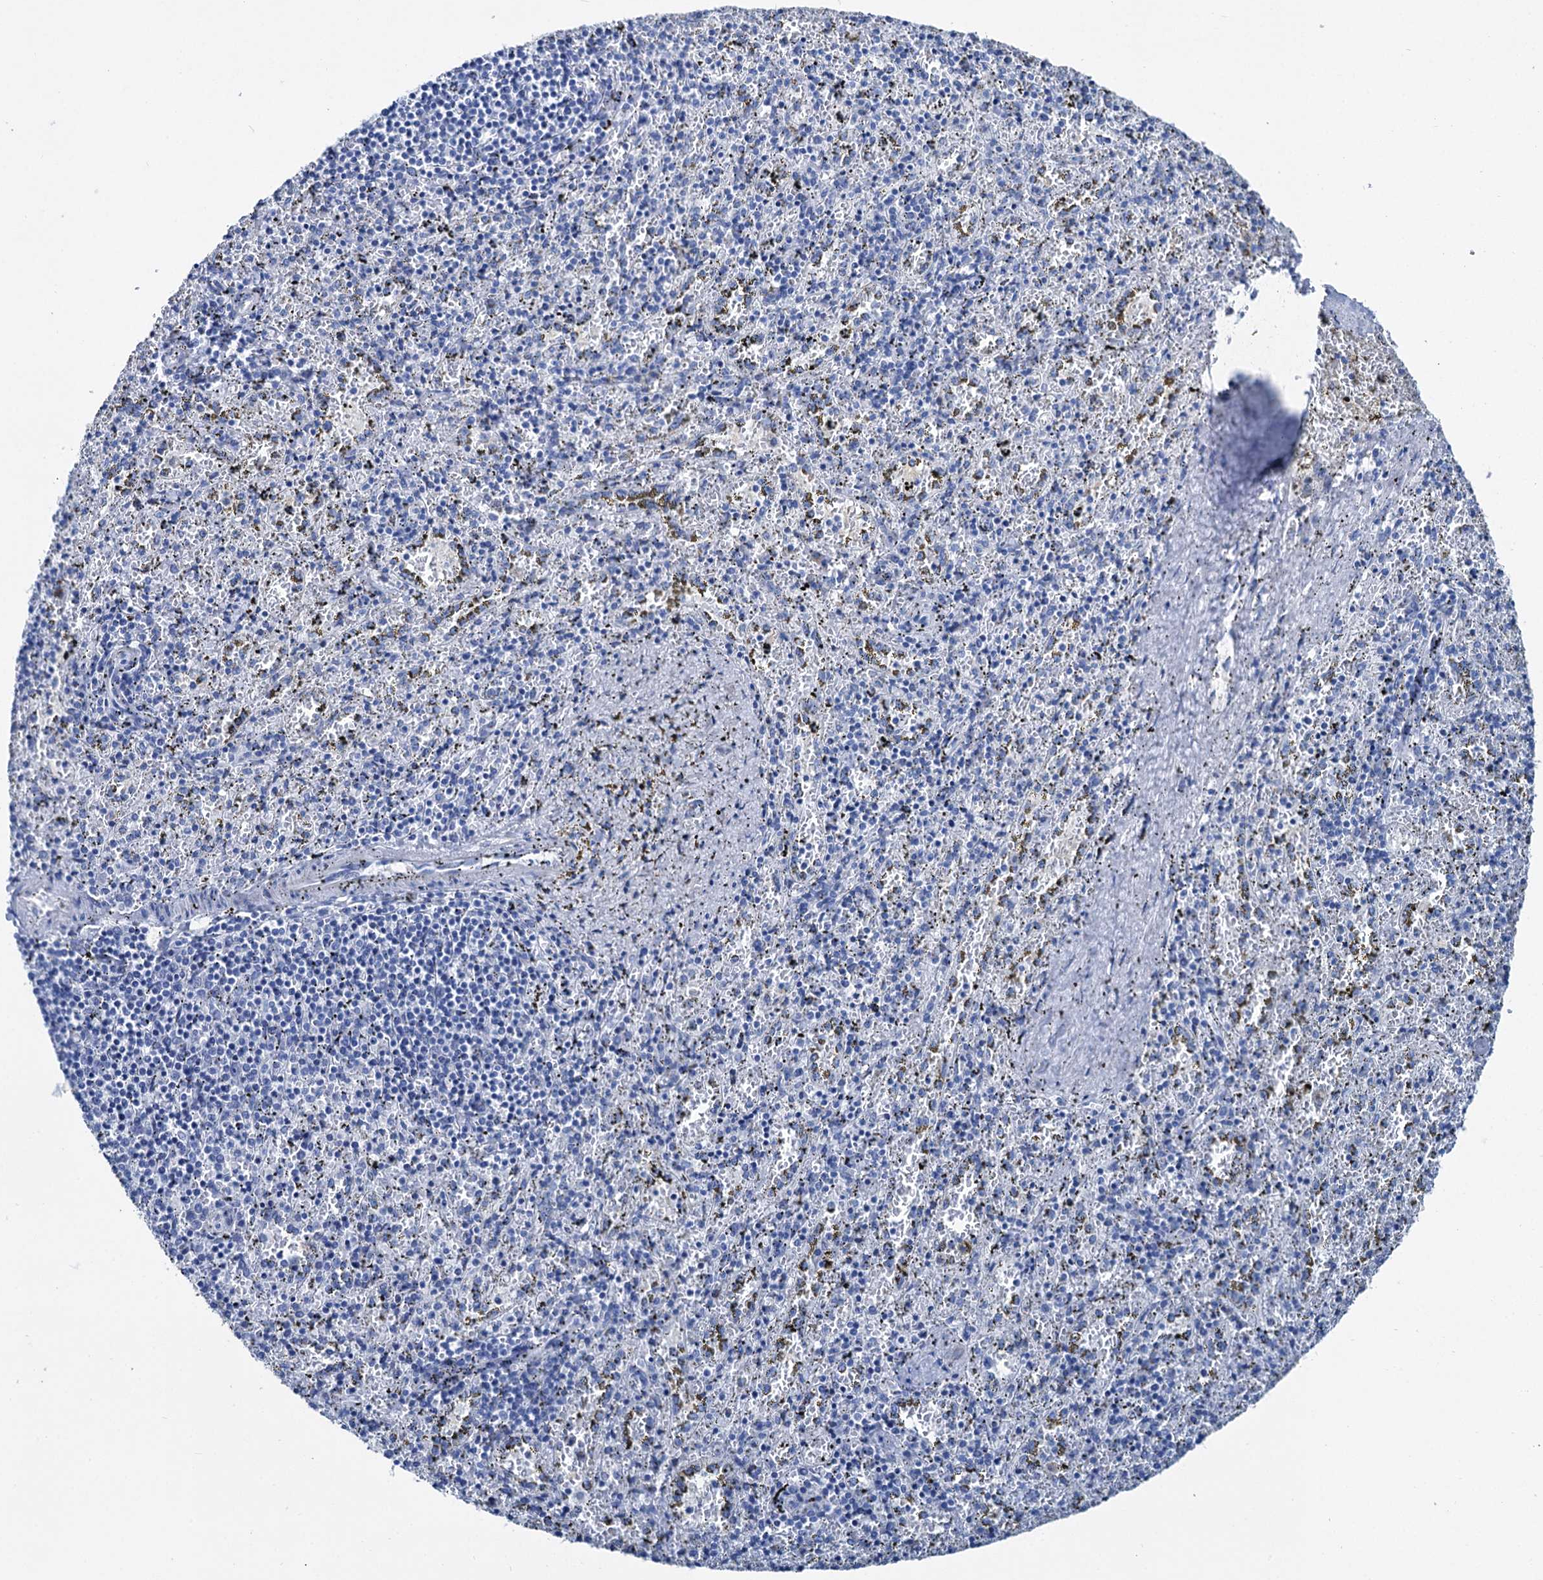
{"staining": {"intensity": "negative", "quantity": "none", "location": "none"}, "tissue": "spleen", "cell_type": "Cells in red pulp", "image_type": "normal", "snomed": [{"axis": "morphology", "description": "Normal tissue, NOS"}, {"axis": "topography", "description": "Spleen"}], "caption": "Cells in red pulp show no significant protein expression in benign spleen.", "gene": "BRINP1", "patient": {"sex": "male", "age": 11}}